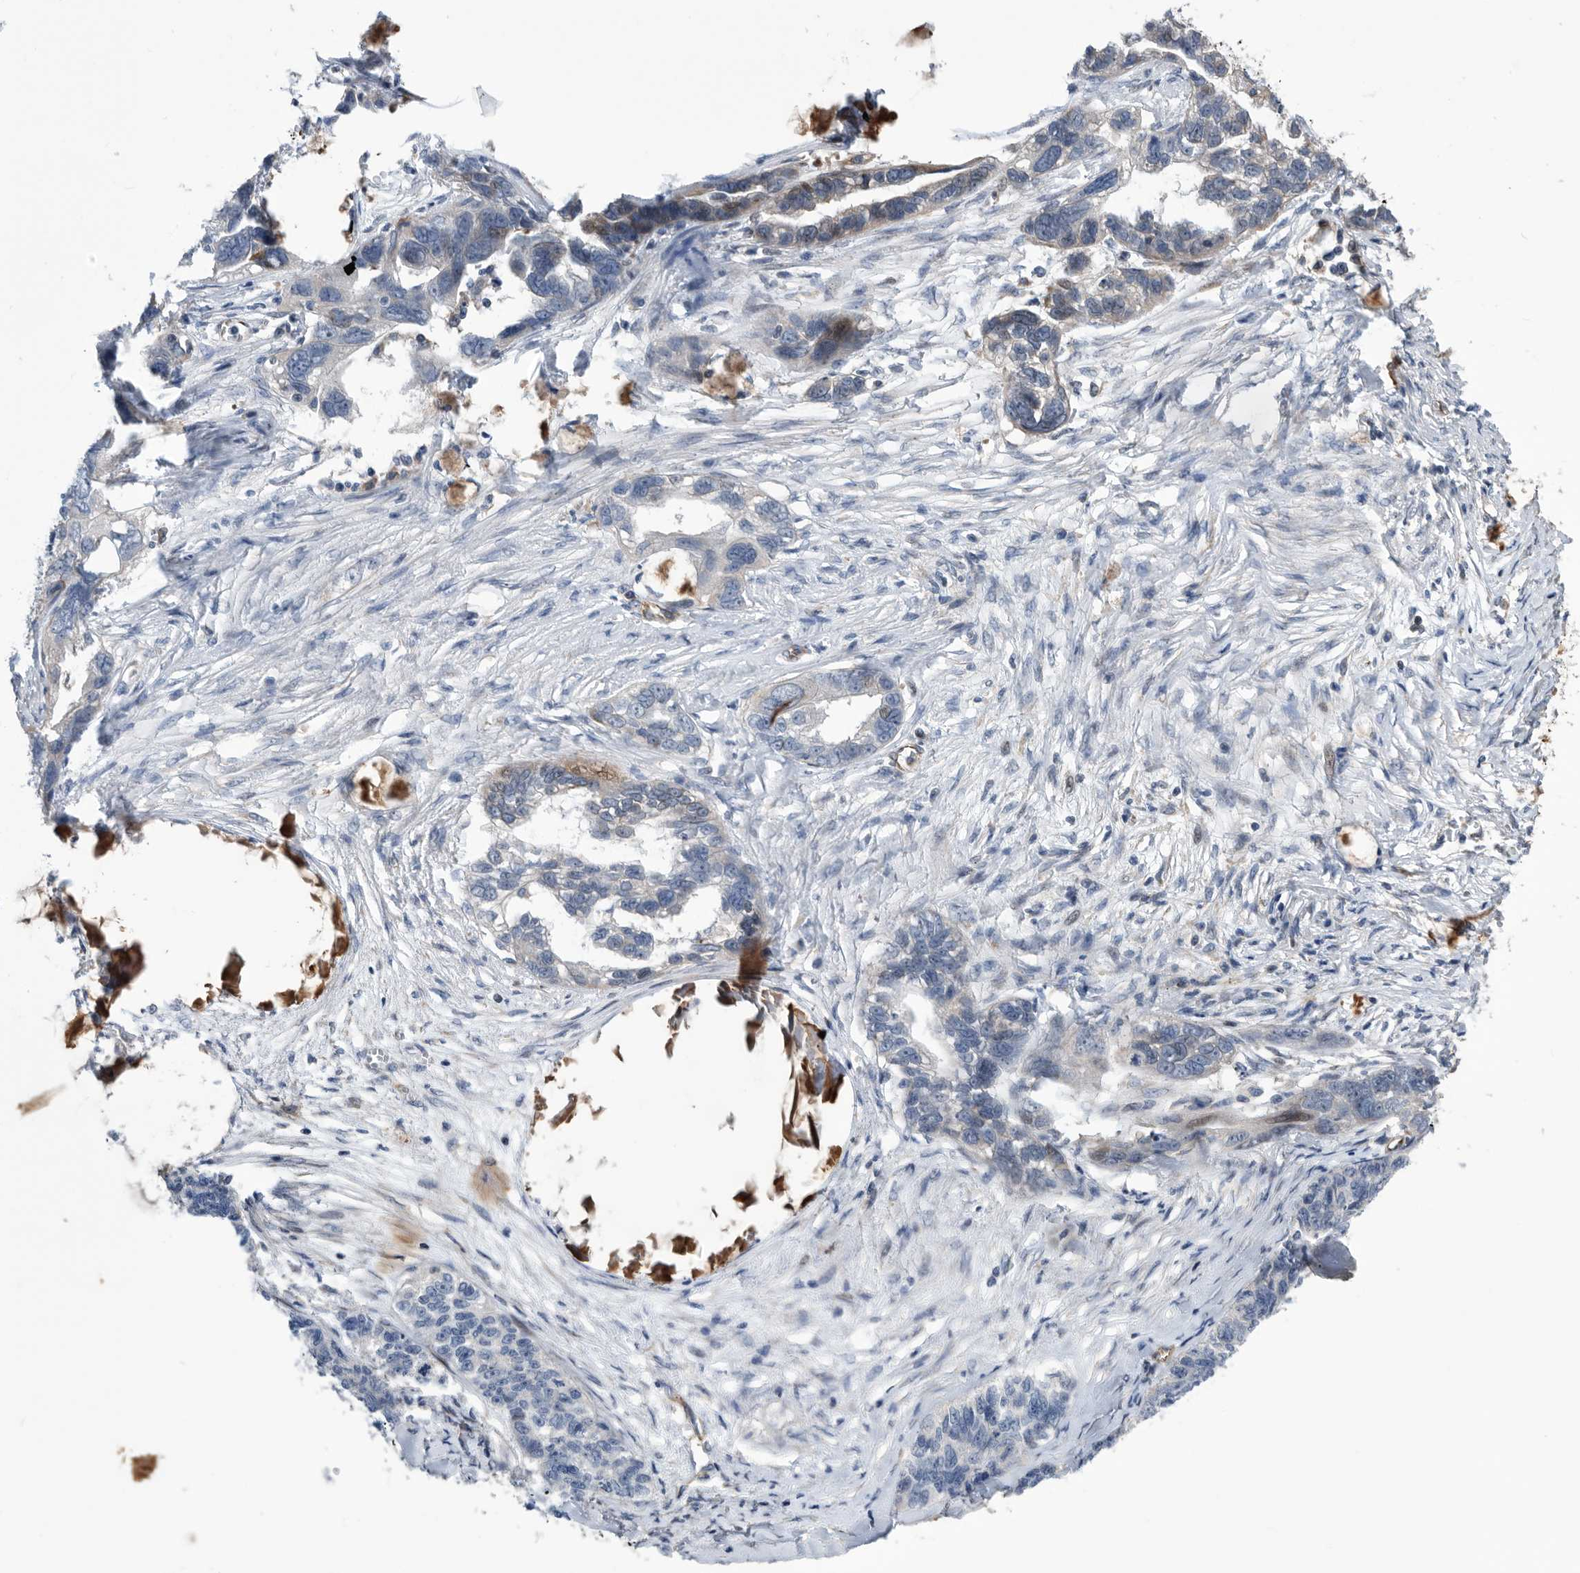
{"staining": {"intensity": "moderate", "quantity": "<25%", "location": "cytoplasmic/membranous"}, "tissue": "ovarian cancer", "cell_type": "Tumor cells", "image_type": "cancer", "snomed": [{"axis": "morphology", "description": "Cystadenocarcinoma, serous, NOS"}, {"axis": "topography", "description": "Ovary"}], "caption": "IHC photomicrograph of ovarian serous cystadenocarcinoma stained for a protein (brown), which reveals low levels of moderate cytoplasmic/membranous expression in approximately <25% of tumor cells.", "gene": "SERINC2", "patient": {"sex": "female", "age": 79}}